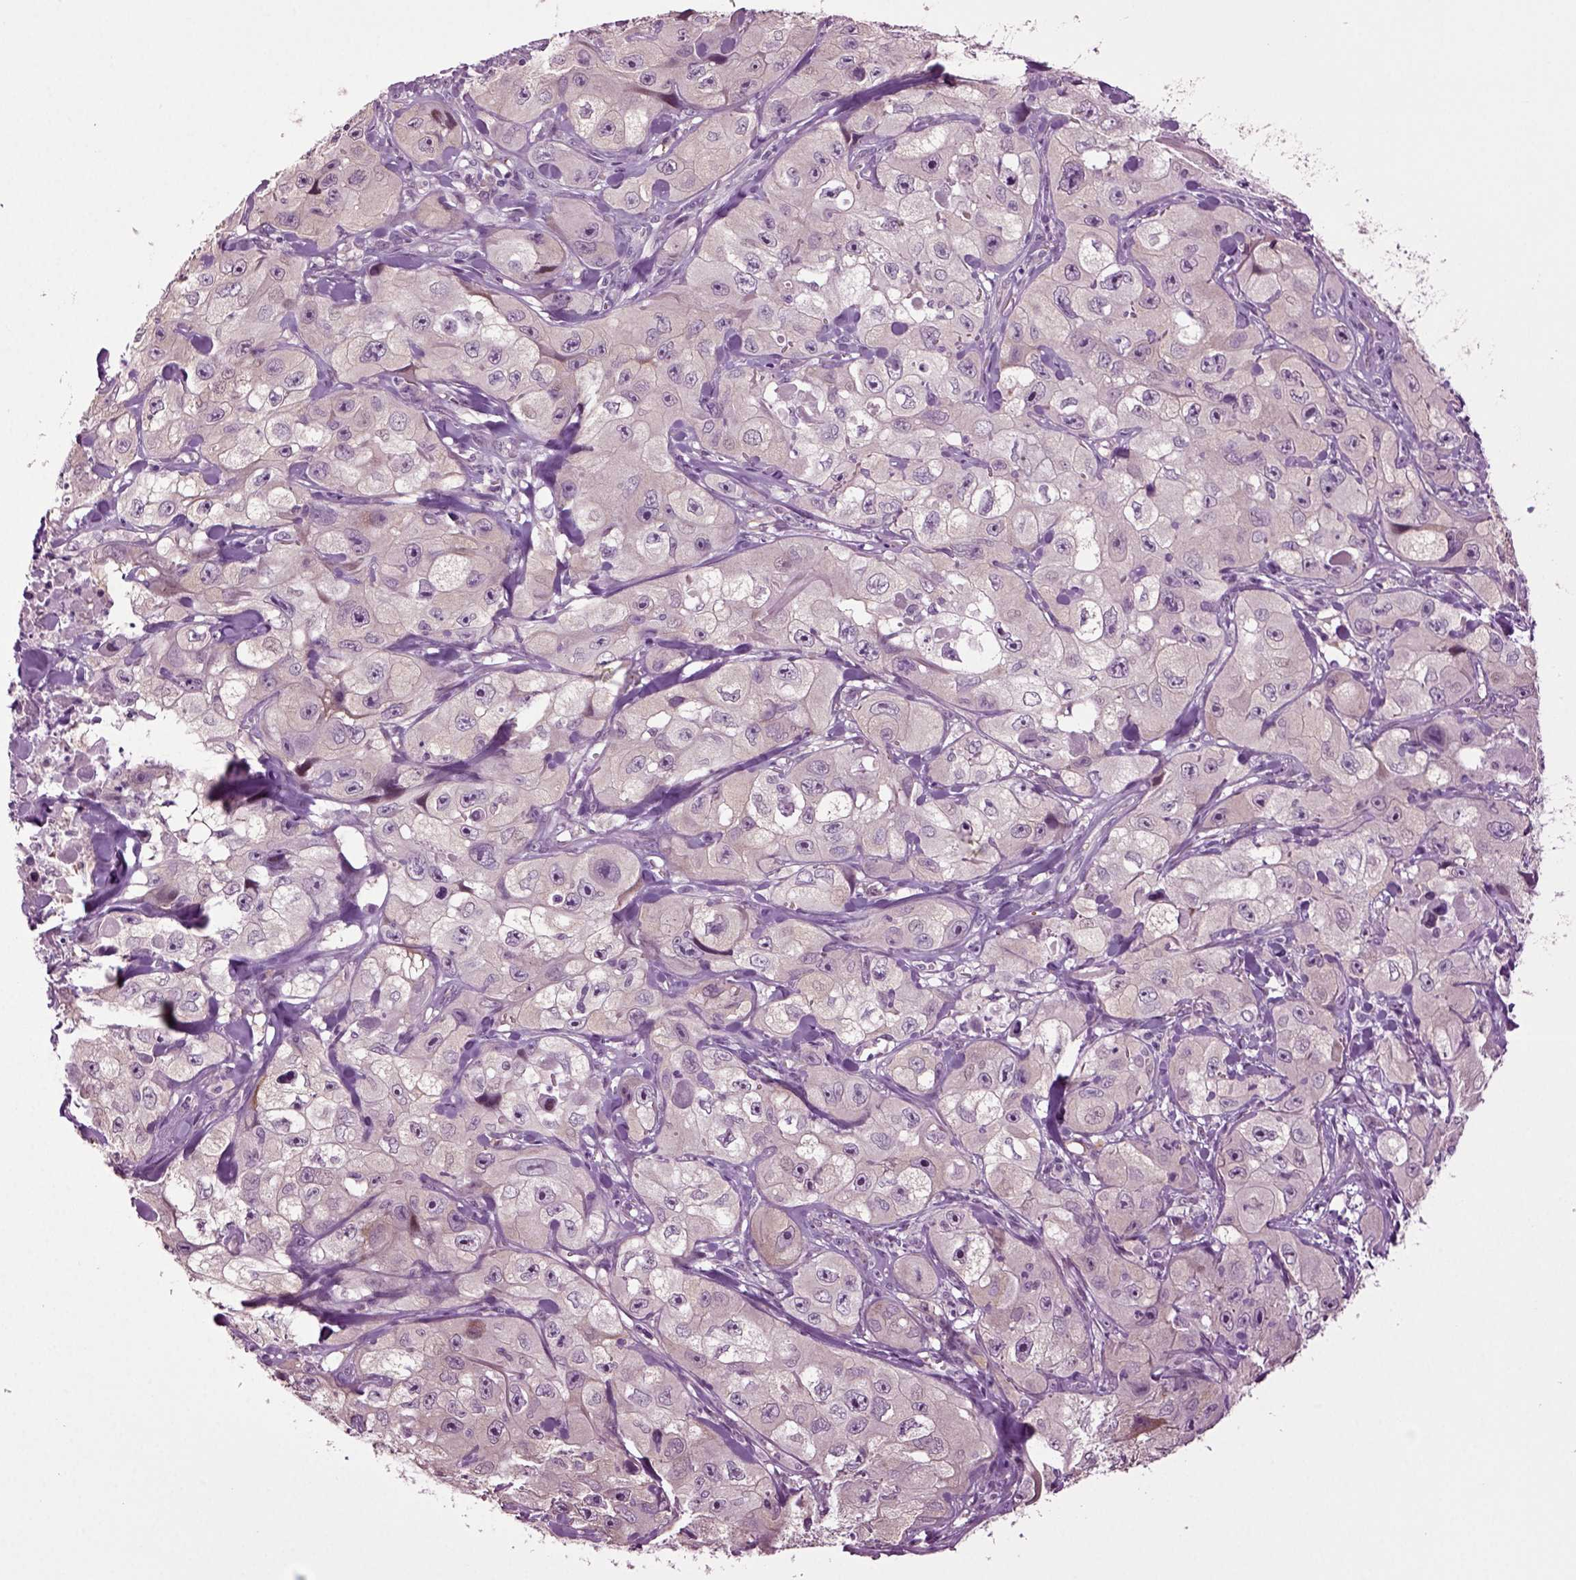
{"staining": {"intensity": "negative", "quantity": "none", "location": "none"}, "tissue": "skin cancer", "cell_type": "Tumor cells", "image_type": "cancer", "snomed": [{"axis": "morphology", "description": "Squamous cell carcinoma, NOS"}, {"axis": "topography", "description": "Skin"}, {"axis": "topography", "description": "Subcutis"}], "caption": "The immunohistochemistry micrograph has no significant staining in tumor cells of skin squamous cell carcinoma tissue. (Stains: DAB (3,3'-diaminobenzidine) immunohistochemistry with hematoxylin counter stain, Microscopy: brightfield microscopy at high magnification).", "gene": "PLCH2", "patient": {"sex": "male", "age": 73}}